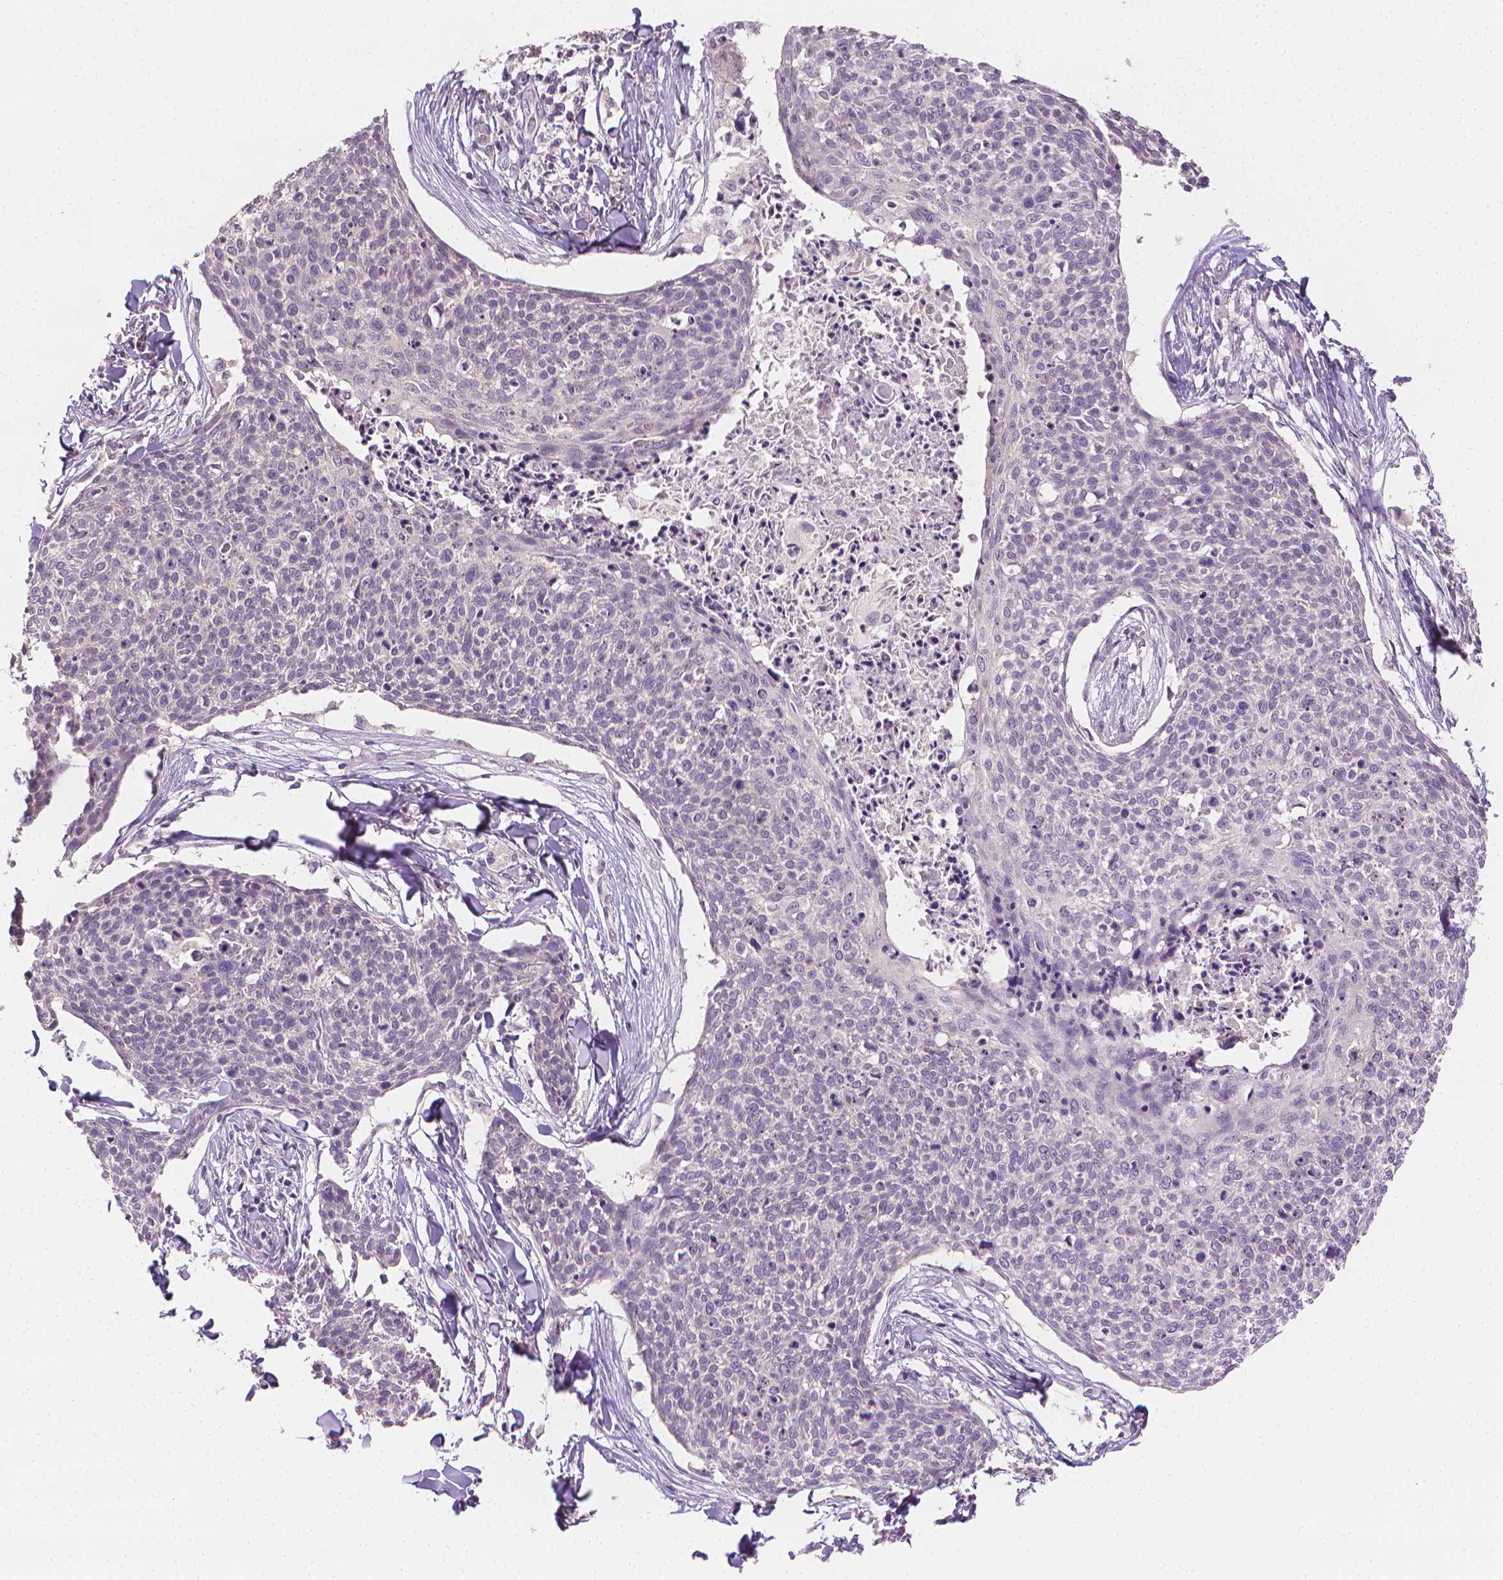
{"staining": {"intensity": "negative", "quantity": "none", "location": "none"}, "tissue": "skin cancer", "cell_type": "Tumor cells", "image_type": "cancer", "snomed": [{"axis": "morphology", "description": "Squamous cell carcinoma, NOS"}, {"axis": "topography", "description": "Skin"}, {"axis": "topography", "description": "Vulva"}], "caption": "An IHC micrograph of squamous cell carcinoma (skin) is shown. There is no staining in tumor cells of squamous cell carcinoma (skin).", "gene": "FASN", "patient": {"sex": "female", "age": 75}}